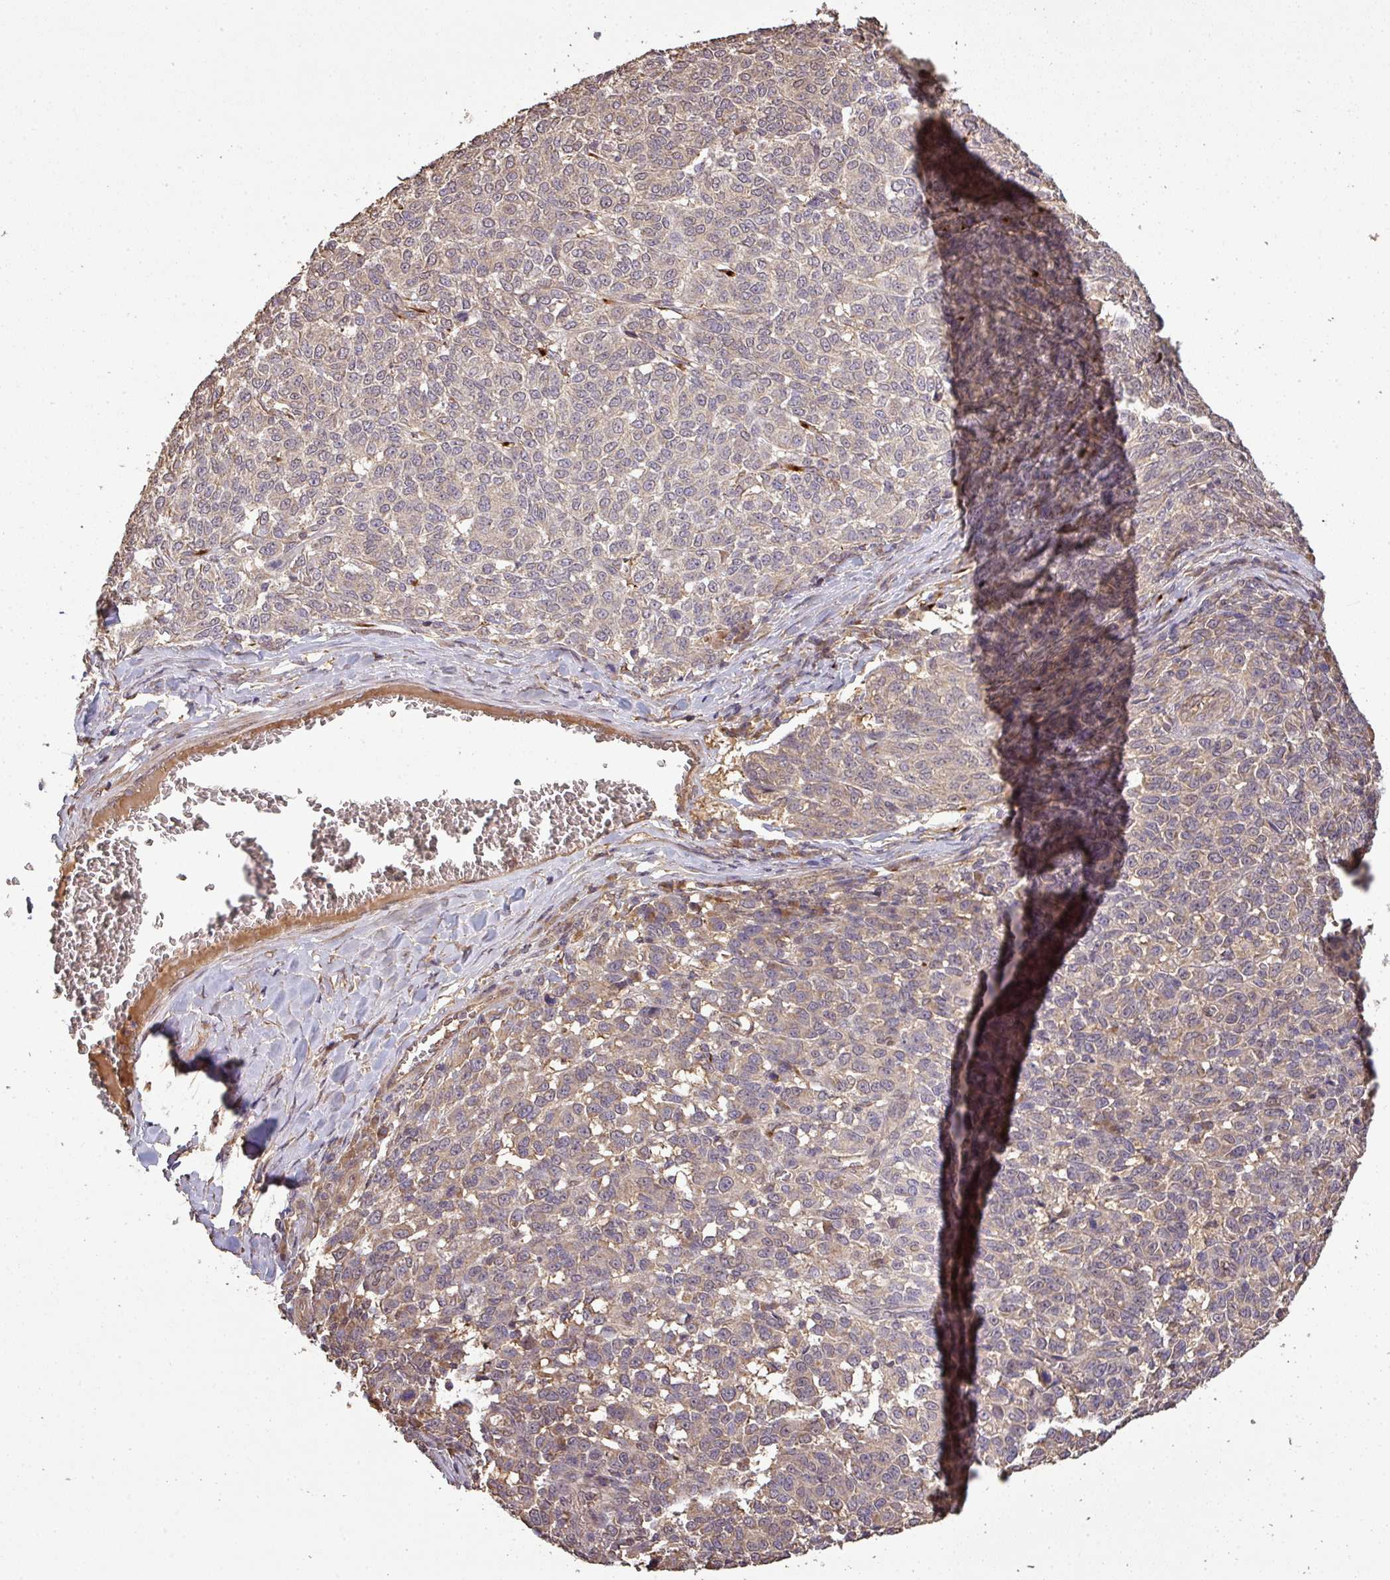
{"staining": {"intensity": "weak", "quantity": "<25%", "location": "cytoplasmic/membranous"}, "tissue": "melanoma", "cell_type": "Tumor cells", "image_type": "cancer", "snomed": [{"axis": "morphology", "description": "Malignant melanoma, NOS"}, {"axis": "topography", "description": "Skin"}], "caption": "The micrograph demonstrates no staining of tumor cells in malignant melanoma.", "gene": "ISLR", "patient": {"sex": "male", "age": 49}}